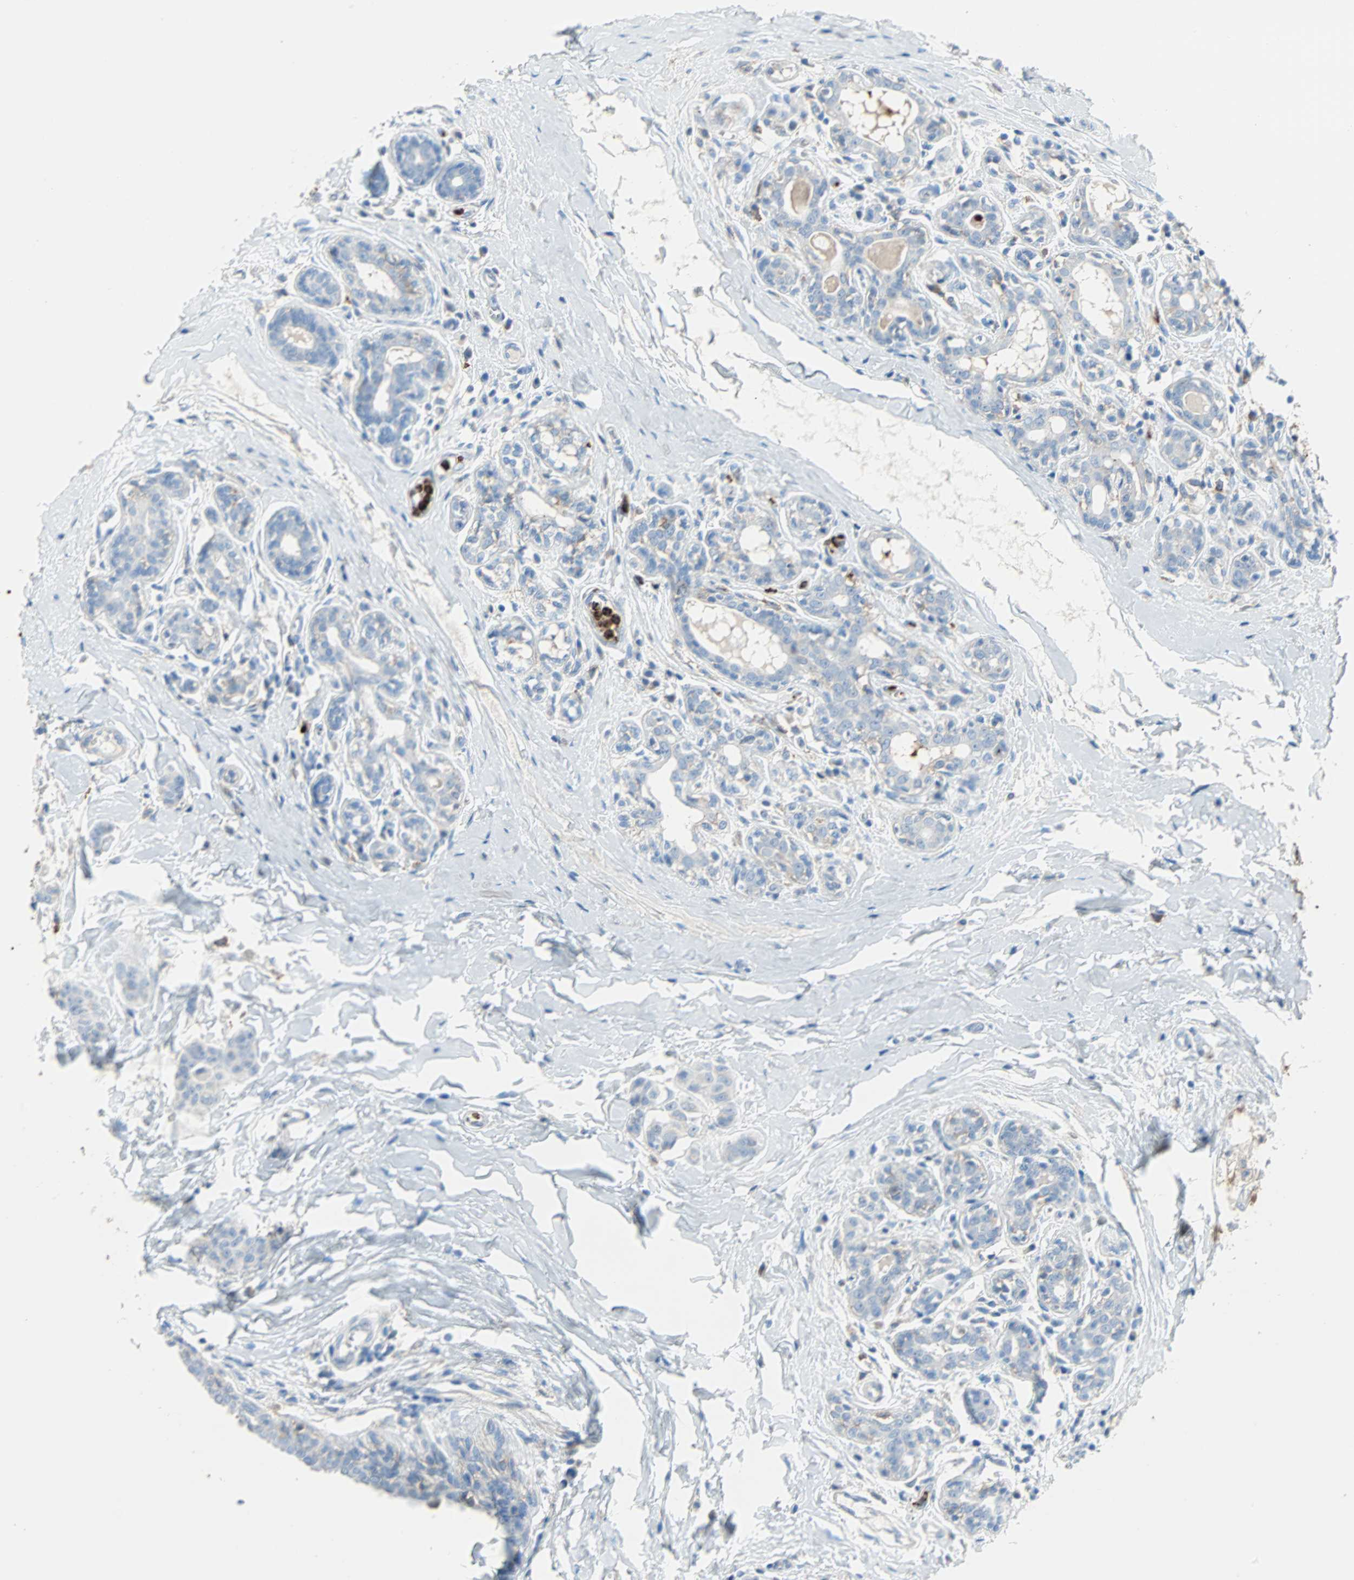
{"staining": {"intensity": "negative", "quantity": "none", "location": "none"}, "tissue": "breast cancer", "cell_type": "Tumor cells", "image_type": "cancer", "snomed": [{"axis": "morphology", "description": "Normal tissue, NOS"}, {"axis": "morphology", "description": "Duct carcinoma"}, {"axis": "topography", "description": "Breast"}], "caption": "The immunohistochemistry (IHC) histopathology image has no significant staining in tumor cells of infiltrating ductal carcinoma (breast) tissue. Brightfield microscopy of IHC stained with DAB (brown) and hematoxylin (blue), captured at high magnification.", "gene": "CLEC4A", "patient": {"sex": "female", "age": 40}}